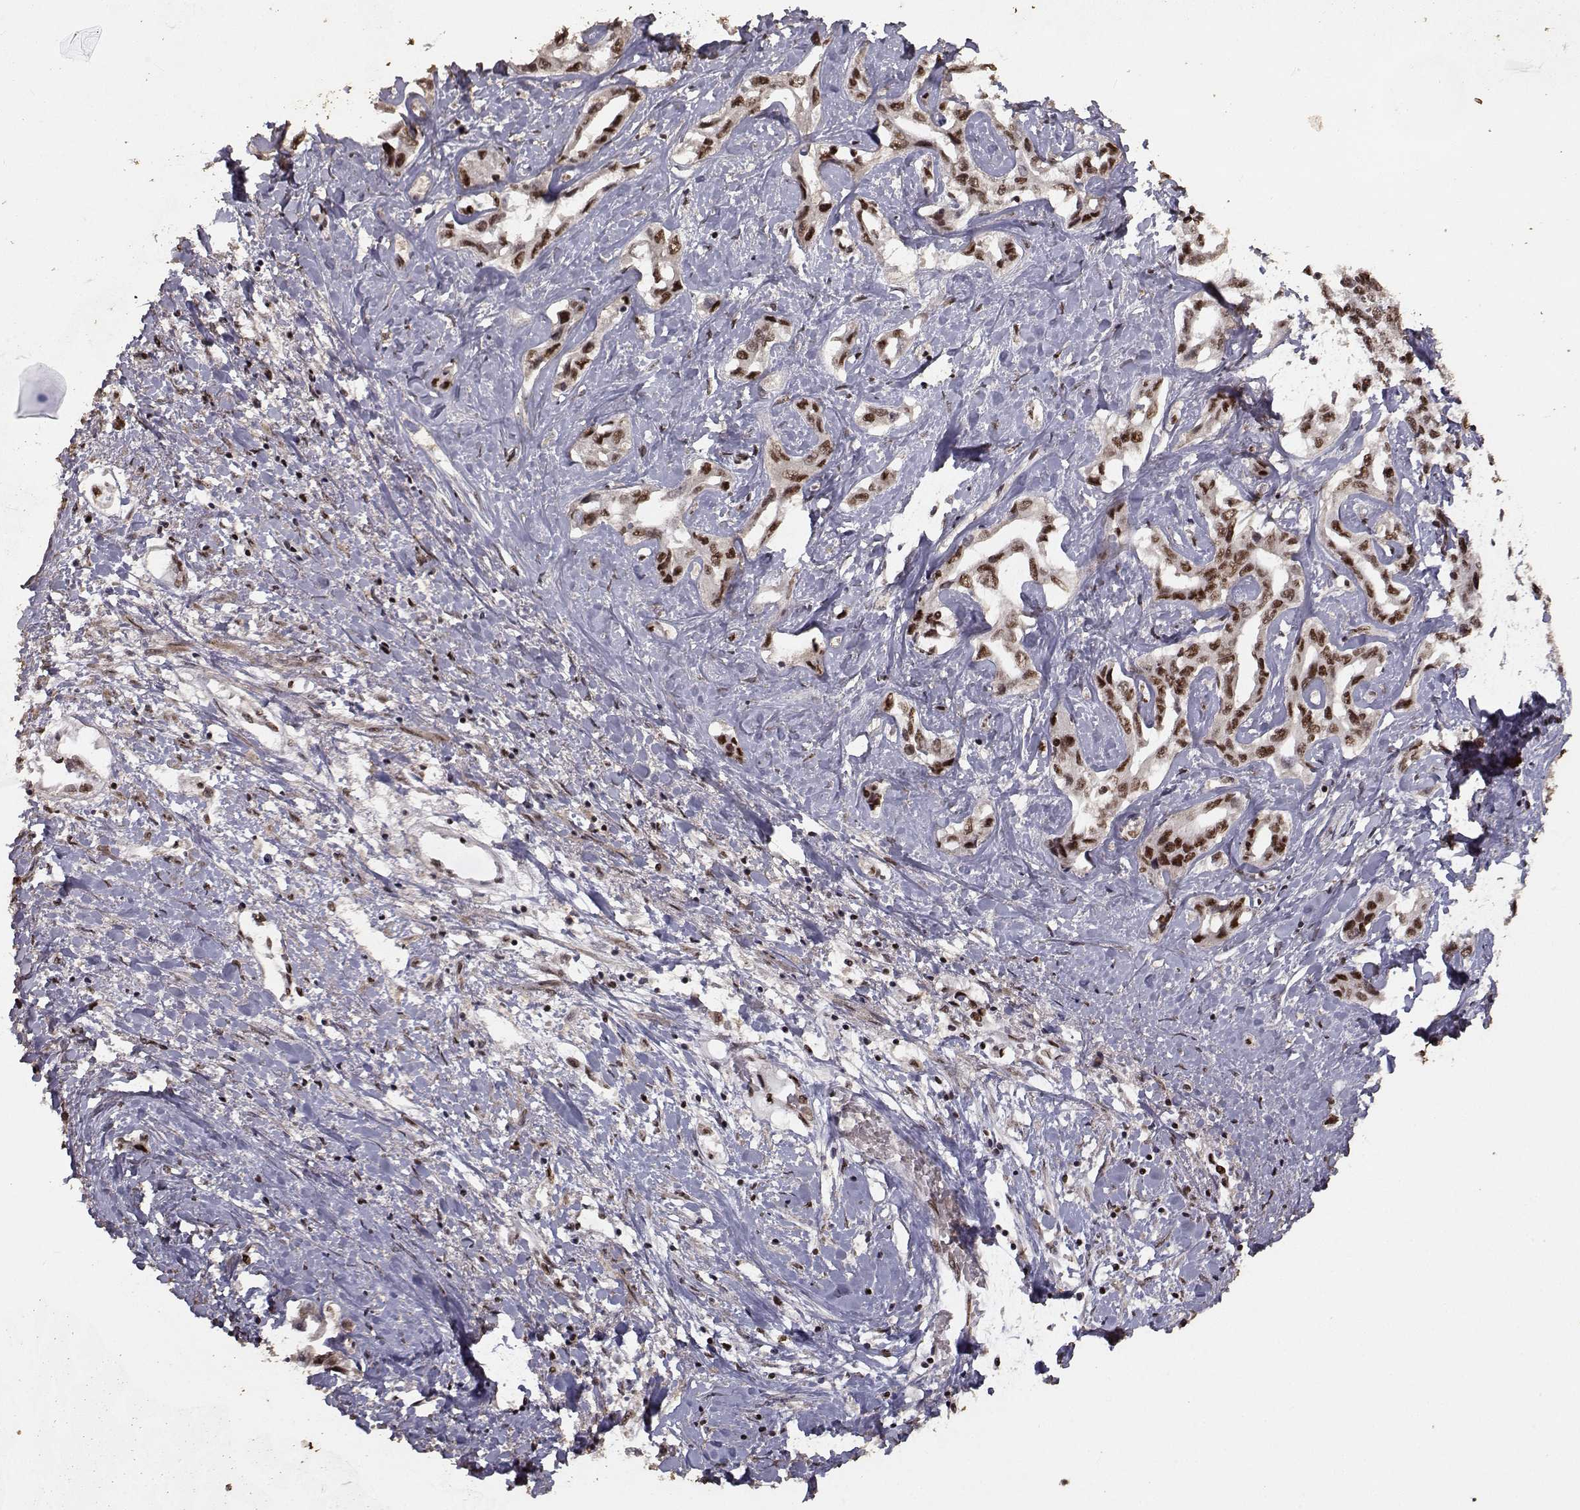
{"staining": {"intensity": "strong", "quantity": ">75%", "location": "nuclear"}, "tissue": "liver cancer", "cell_type": "Tumor cells", "image_type": "cancer", "snomed": [{"axis": "morphology", "description": "Cholangiocarcinoma"}, {"axis": "topography", "description": "Liver"}], "caption": "Immunohistochemistry (IHC) micrograph of neoplastic tissue: cholangiocarcinoma (liver) stained using IHC exhibits high levels of strong protein expression localized specifically in the nuclear of tumor cells, appearing as a nuclear brown color.", "gene": "SF1", "patient": {"sex": "male", "age": 59}}